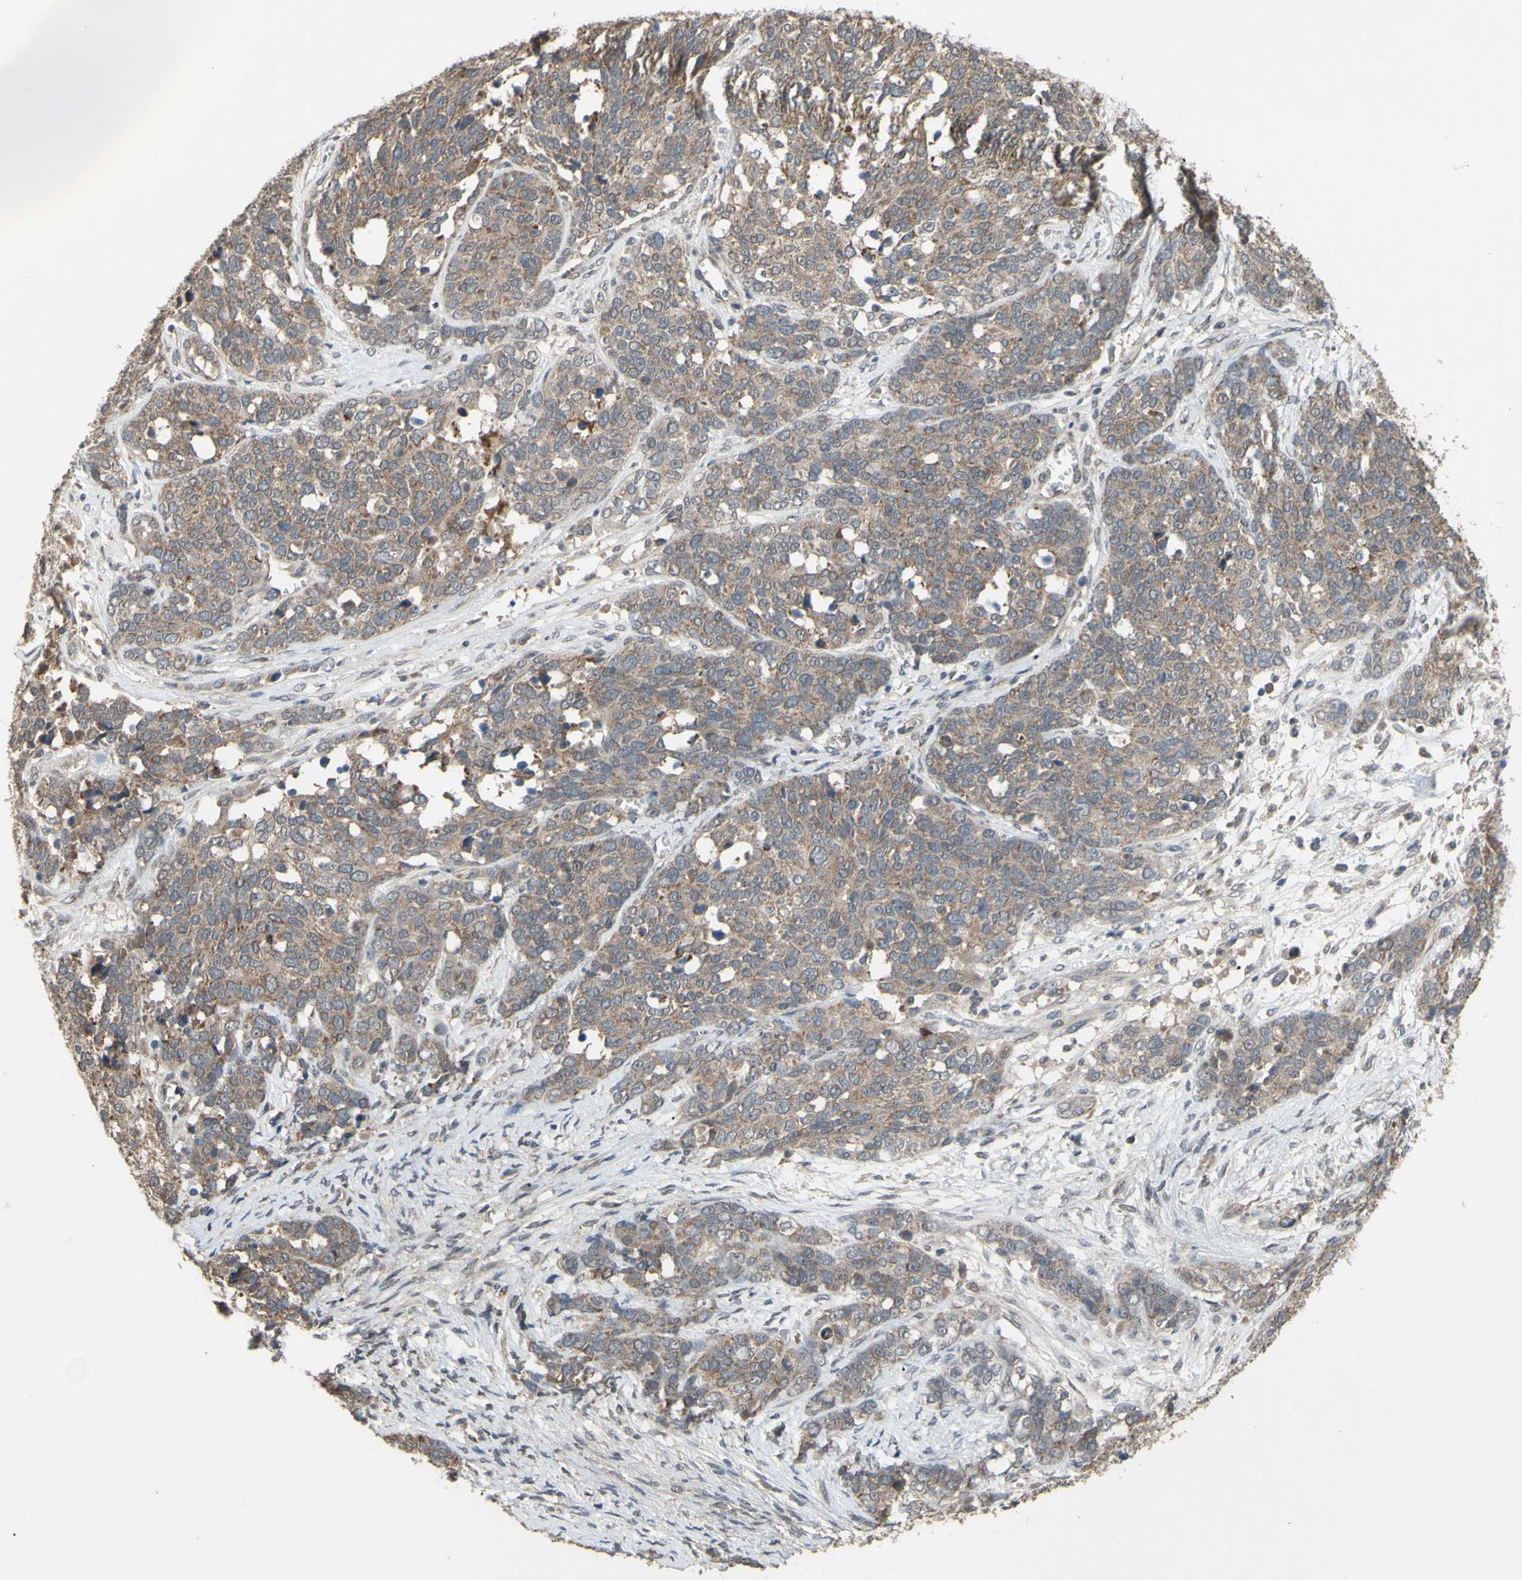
{"staining": {"intensity": "weak", "quantity": ">75%", "location": "cytoplasmic/membranous"}, "tissue": "ovarian cancer", "cell_type": "Tumor cells", "image_type": "cancer", "snomed": [{"axis": "morphology", "description": "Cystadenocarcinoma, serous, NOS"}, {"axis": "topography", "description": "Ovary"}], "caption": "Human serous cystadenocarcinoma (ovarian) stained with a brown dye shows weak cytoplasmic/membranous positive positivity in approximately >75% of tumor cells.", "gene": "CD164", "patient": {"sex": "female", "age": 44}}